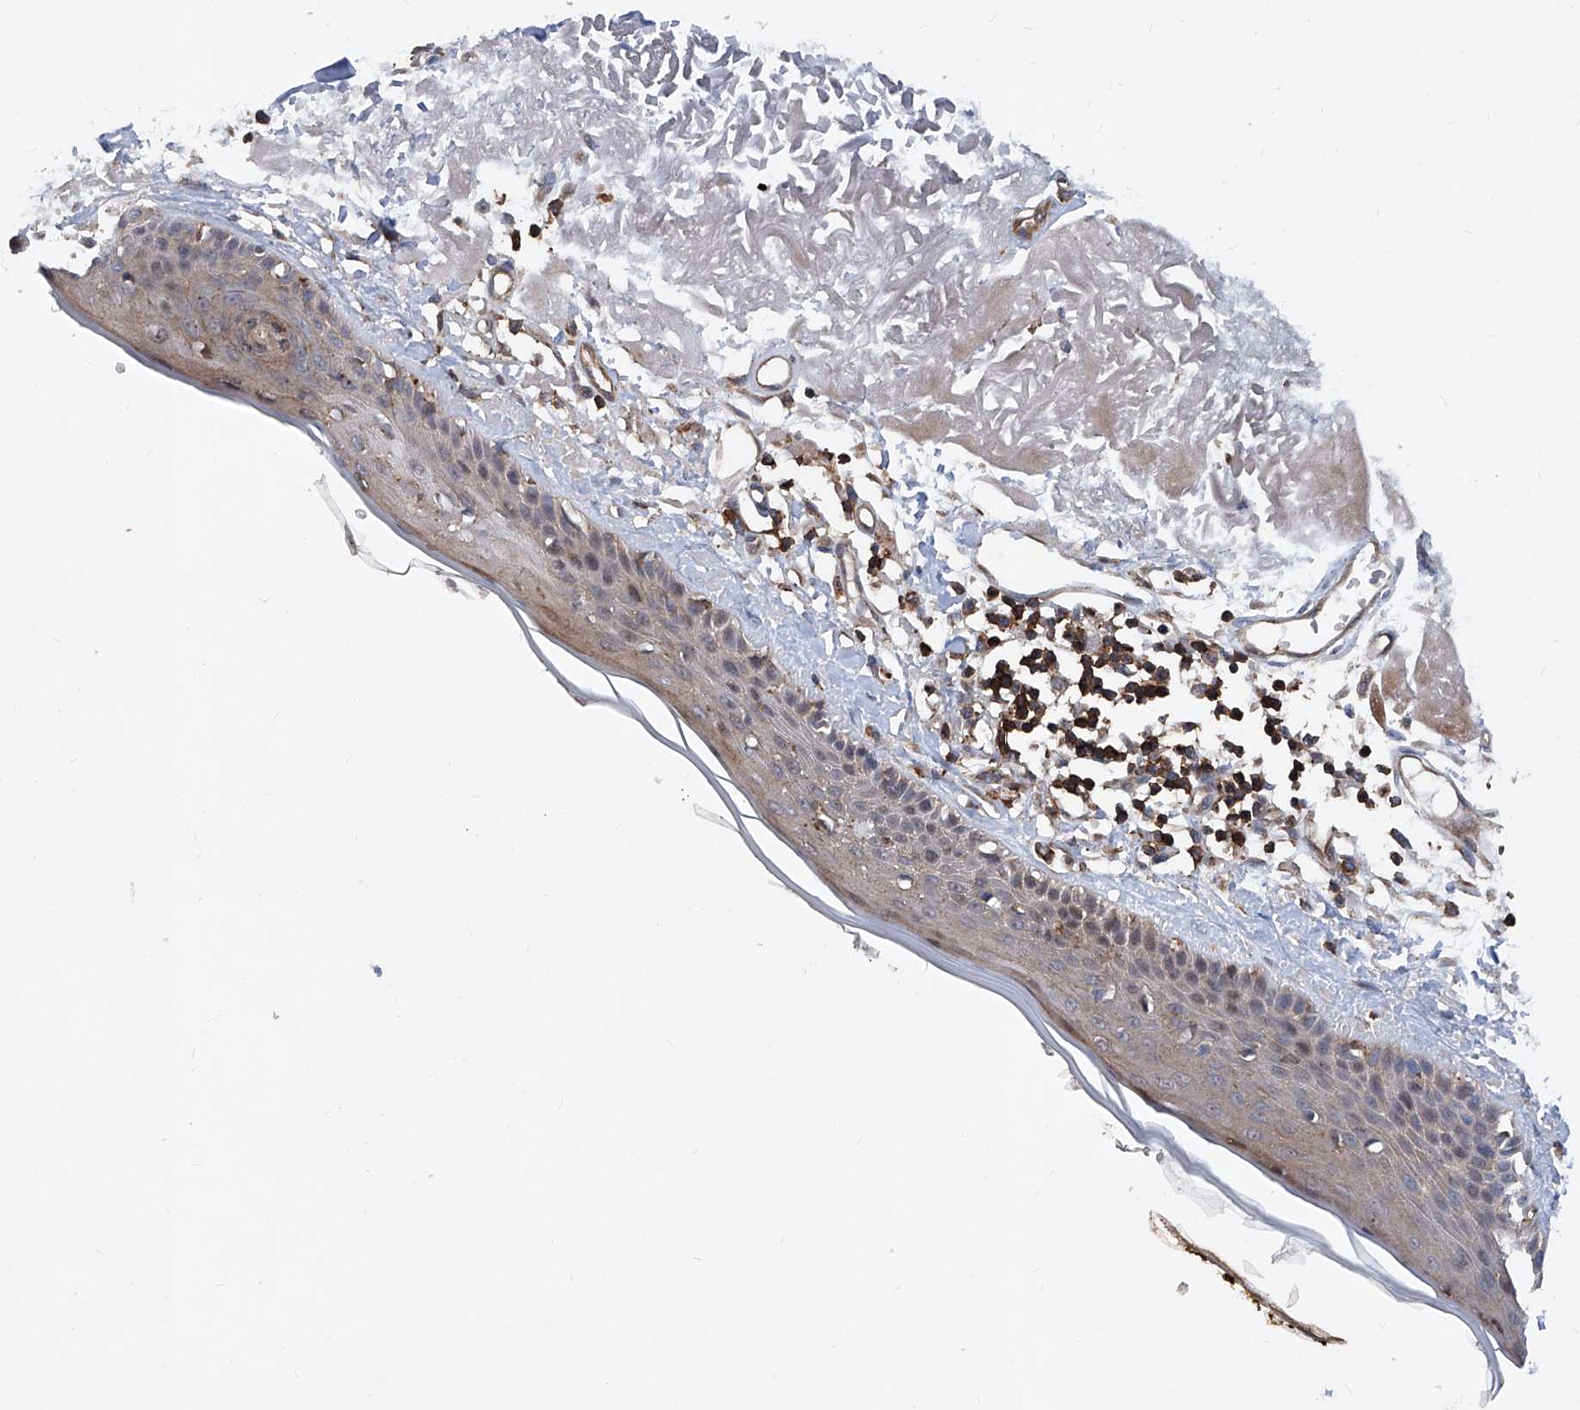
{"staining": {"intensity": "weak", "quantity": ">75%", "location": "cytoplasmic/membranous"}, "tissue": "skin", "cell_type": "Fibroblasts", "image_type": "normal", "snomed": [{"axis": "morphology", "description": "Normal tissue, NOS"}, {"axis": "topography", "description": "Skin"}, {"axis": "topography", "description": "Skeletal muscle"}], "caption": "About >75% of fibroblasts in benign human skin show weak cytoplasmic/membranous protein expression as visualized by brown immunohistochemical staining.", "gene": "NT5C3A", "patient": {"sex": "male", "age": 83}}